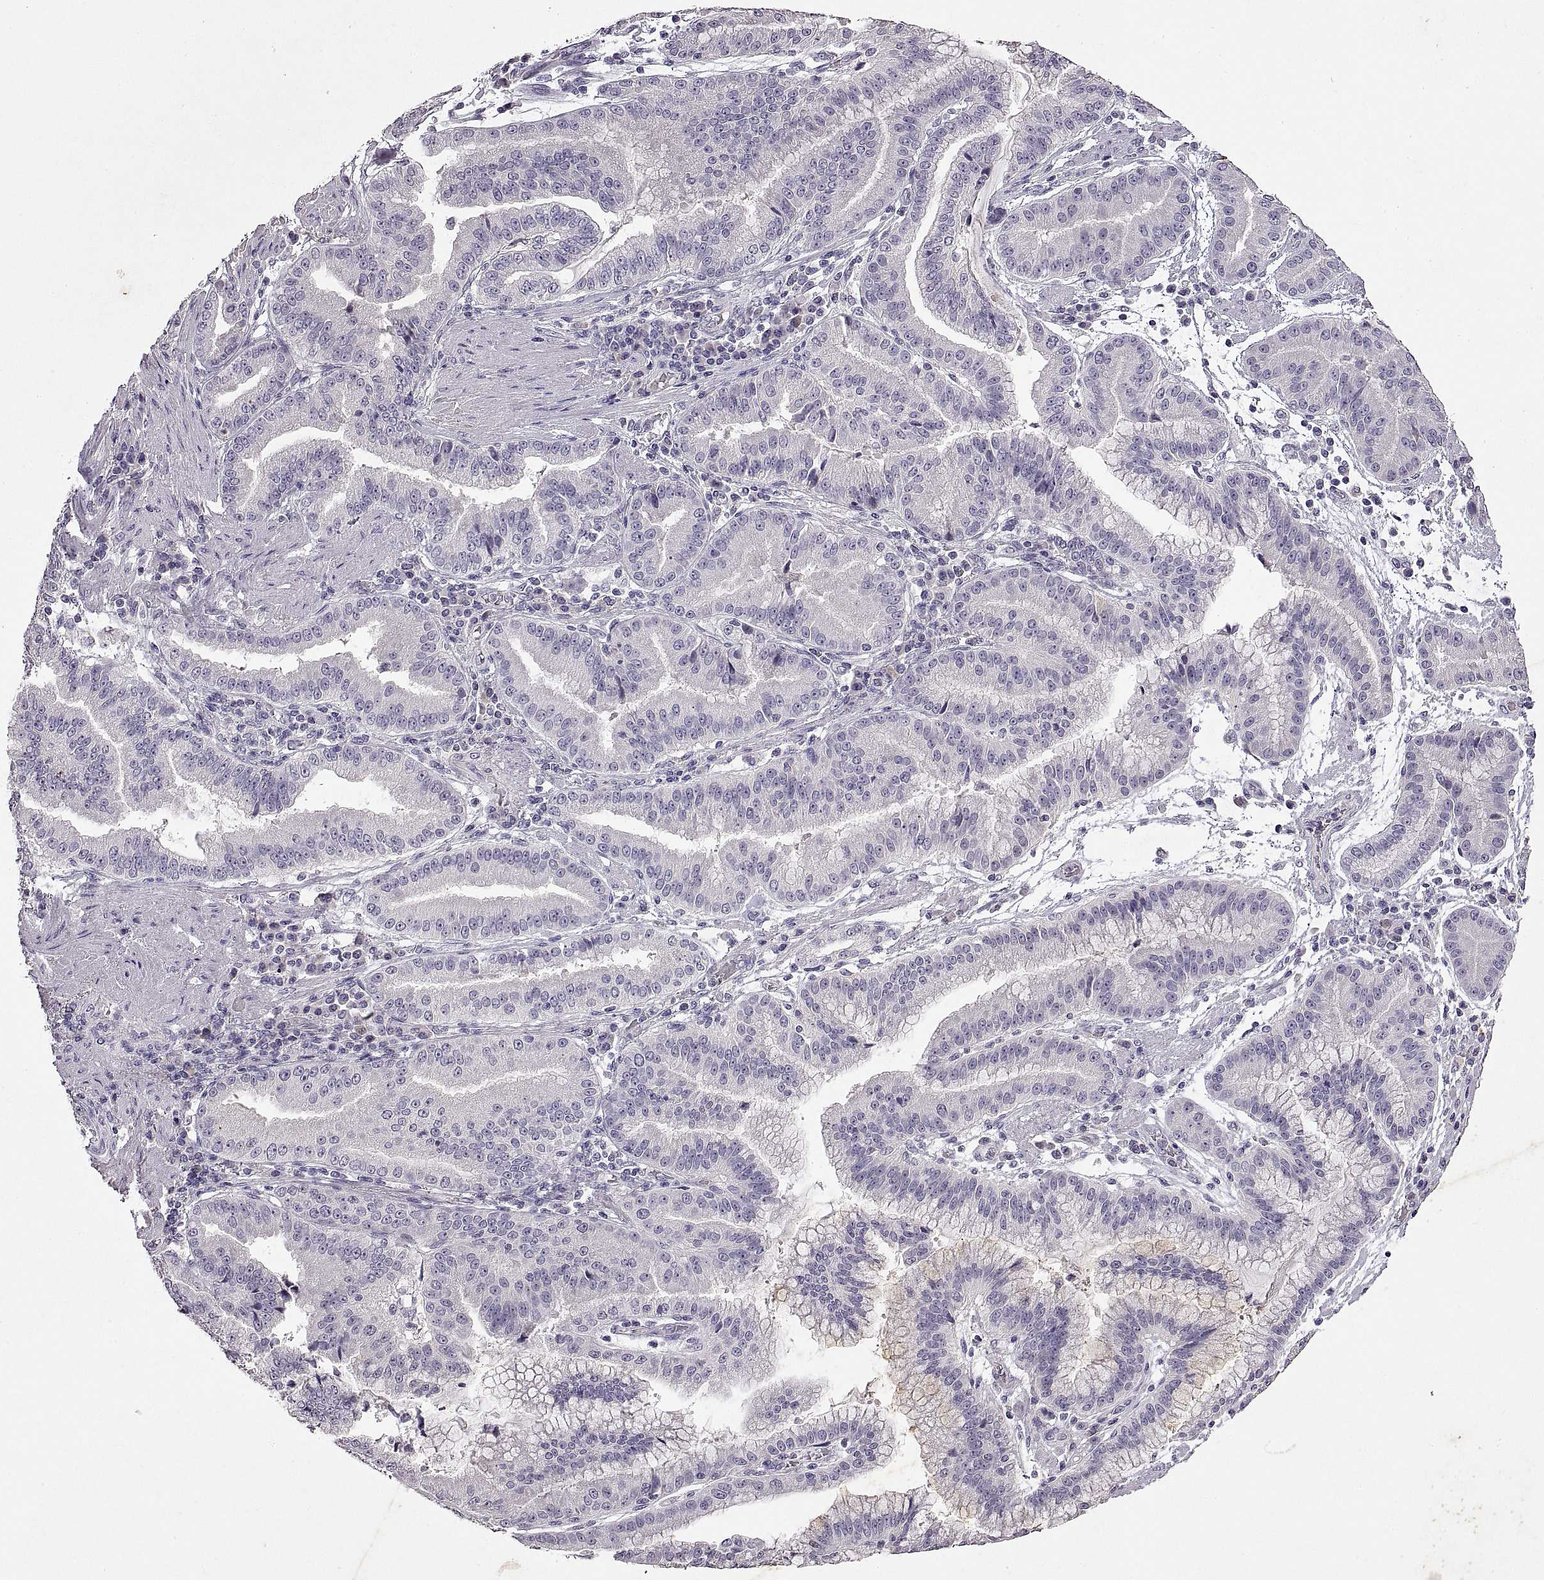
{"staining": {"intensity": "negative", "quantity": "none", "location": "none"}, "tissue": "stomach cancer", "cell_type": "Tumor cells", "image_type": "cancer", "snomed": [{"axis": "morphology", "description": "Adenocarcinoma, NOS"}, {"axis": "topography", "description": "Stomach"}], "caption": "Tumor cells are negative for brown protein staining in stomach cancer. (DAB immunohistochemistry, high magnification).", "gene": "DEFB136", "patient": {"sex": "male", "age": 83}}